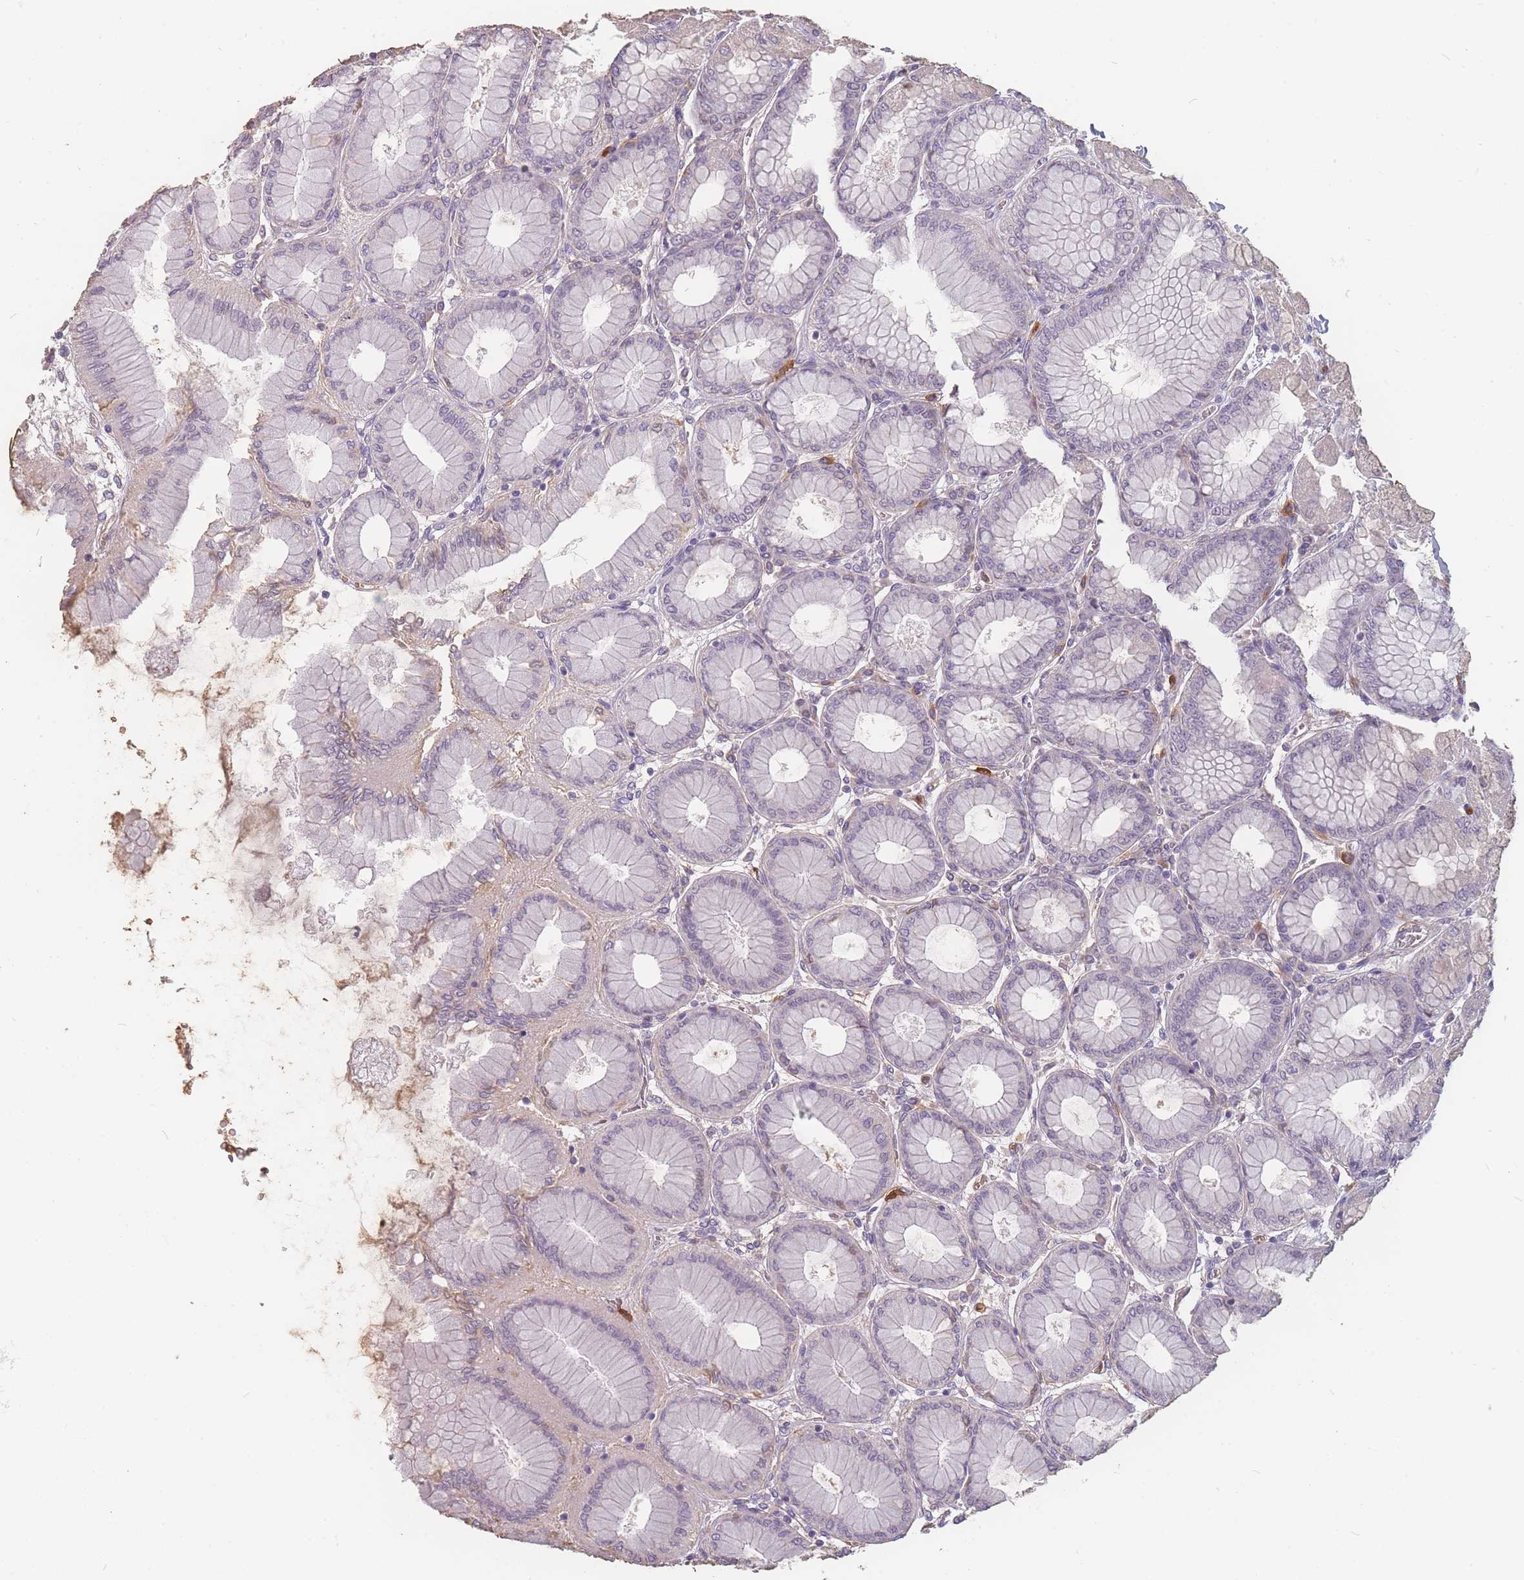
{"staining": {"intensity": "weak", "quantity": "<25%", "location": "cytoplasmic/membranous"}, "tissue": "stomach", "cell_type": "Glandular cells", "image_type": "normal", "snomed": [{"axis": "morphology", "description": "Normal tissue, NOS"}, {"axis": "topography", "description": "Stomach, upper"}], "caption": "Glandular cells show no significant protein expression in unremarkable stomach. (DAB immunohistochemistry (IHC) visualized using brightfield microscopy, high magnification).", "gene": "BST1", "patient": {"sex": "female", "age": 56}}